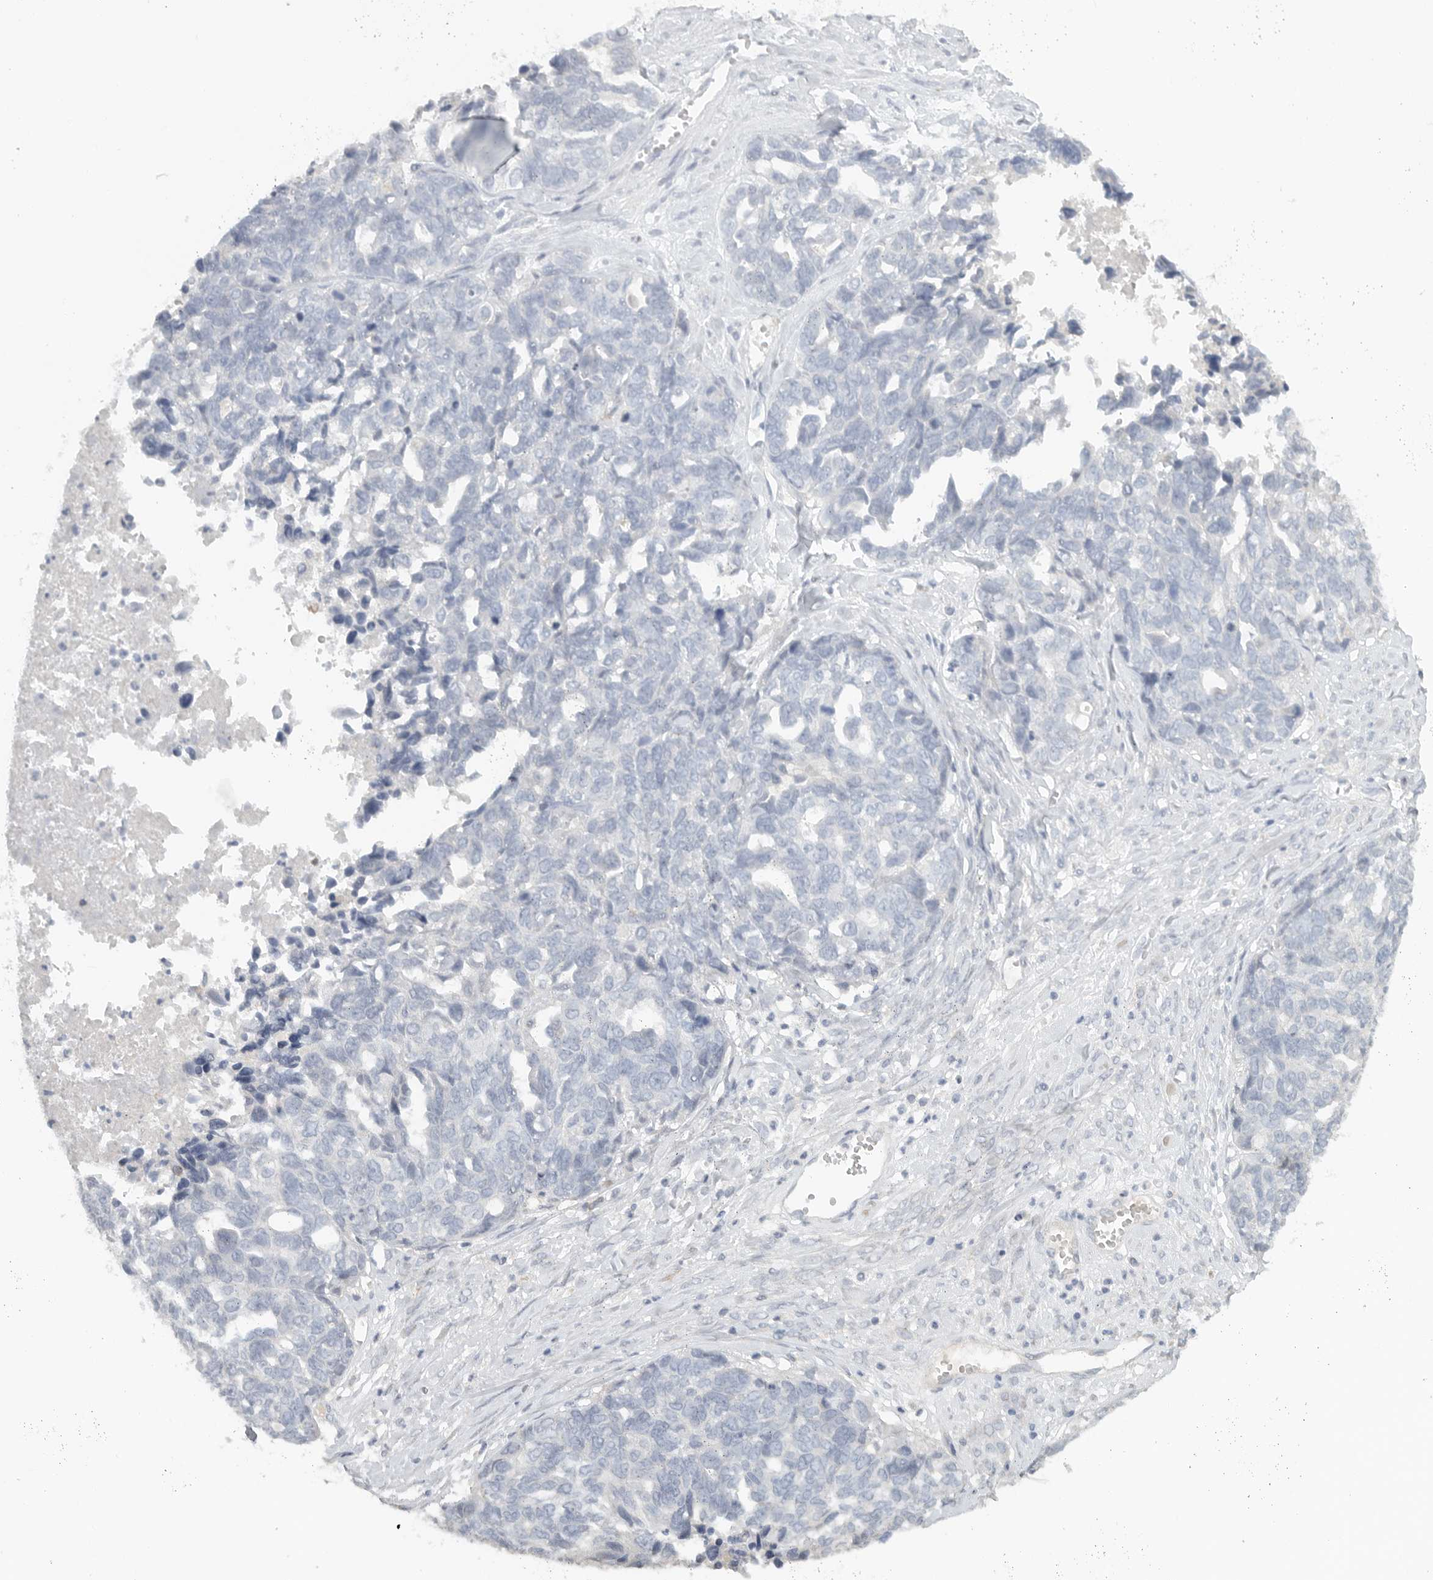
{"staining": {"intensity": "negative", "quantity": "none", "location": "none"}, "tissue": "ovarian cancer", "cell_type": "Tumor cells", "image_type": "cancer", "snomed": [{"axis": "morphology", "description": "Cystadenocarcinoma, serous, NOS"}, {"axis": "topography", "description": "Ovary"}], "caption": "Human ovarian cancer (serous cystadenocarcinoma) stained for a protein using IHC exhibits no positivity in tumor cells.", "gene": "PAM", "patient": {"sex": "female", "age": 79}}